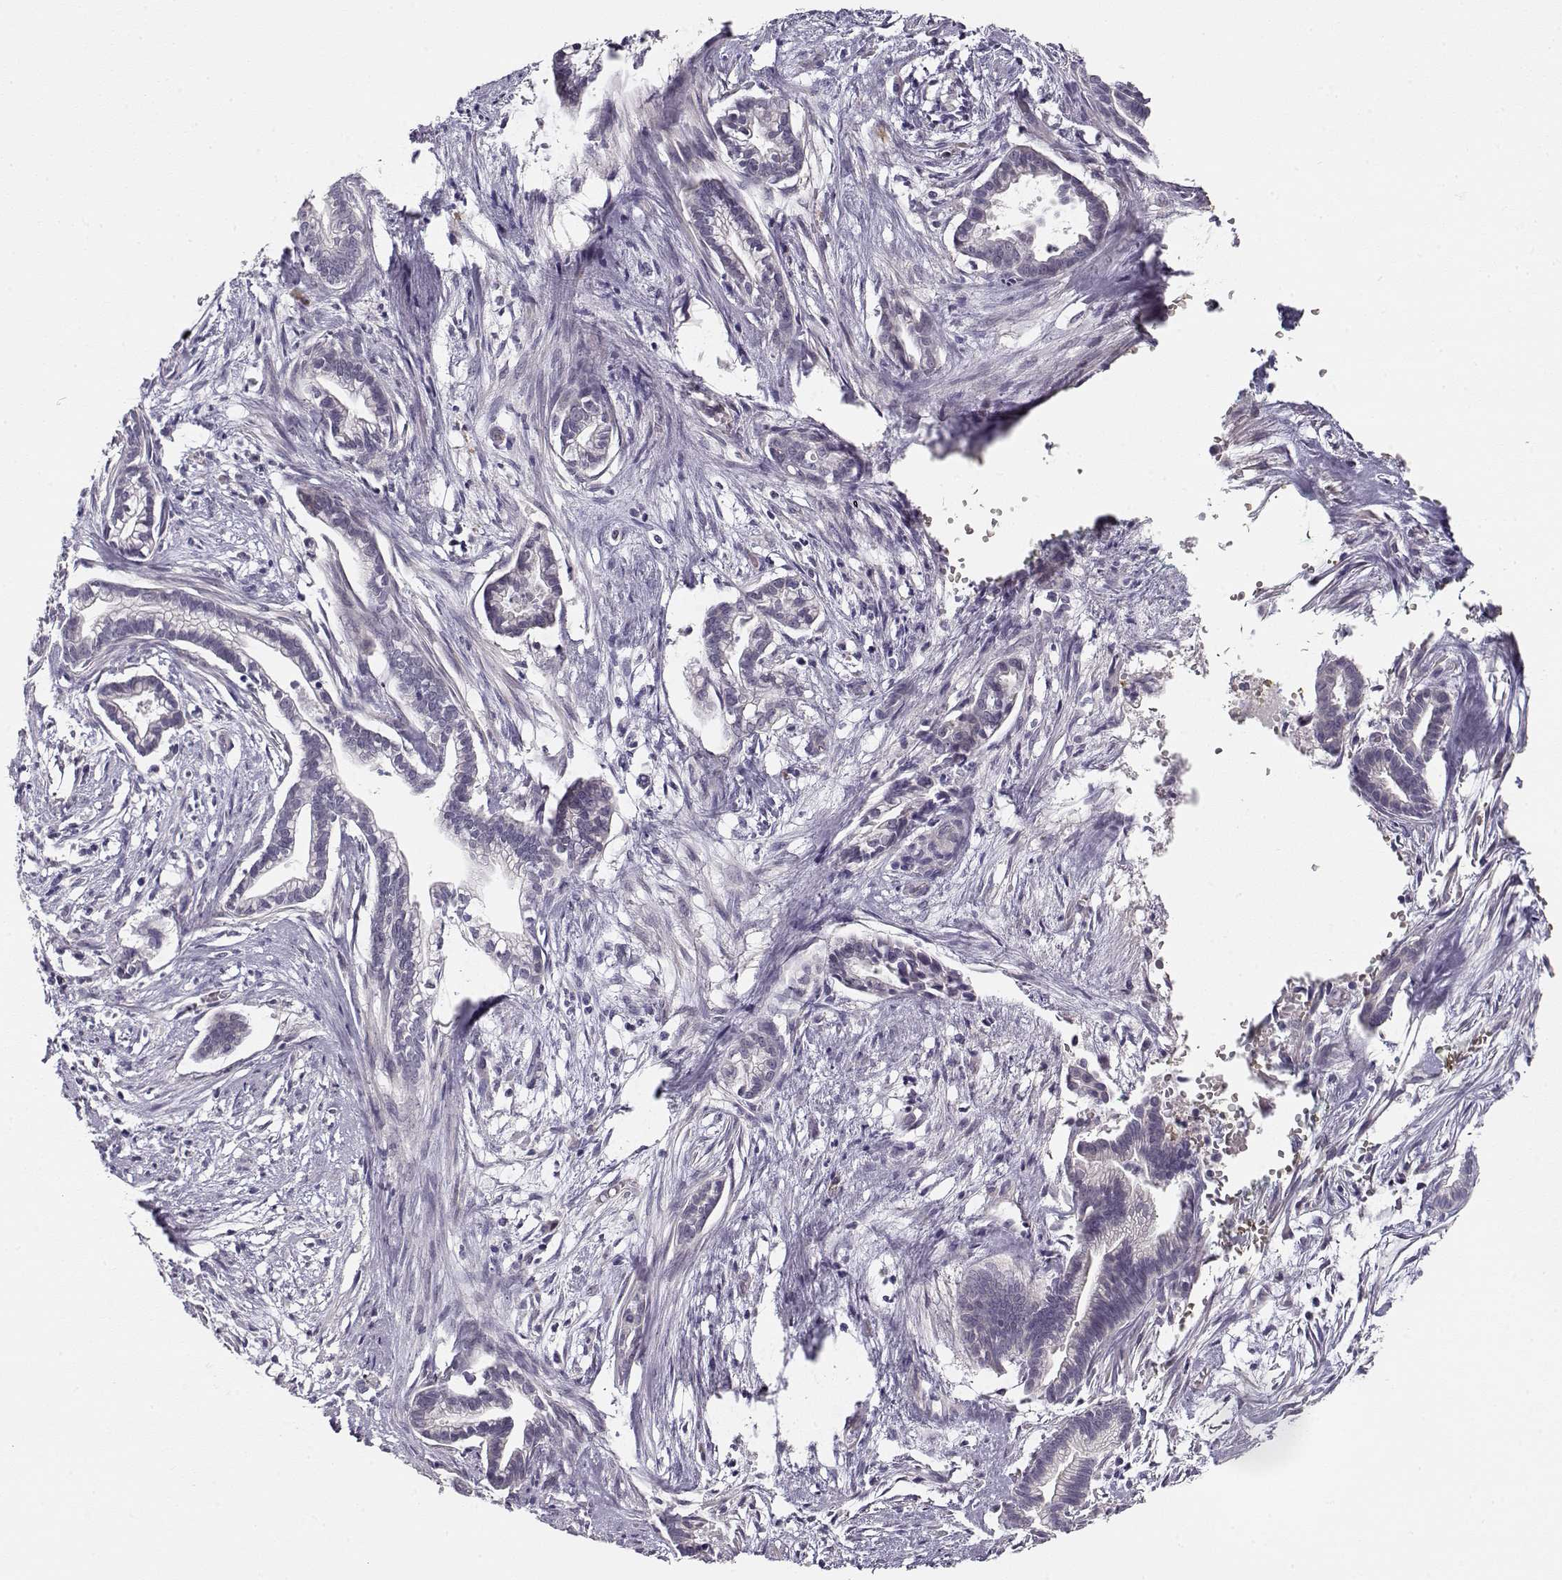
{"staining": {"intensity": "negative", "quantity": "none", "location": "none"}, "tissue": "cervical cancer", "cell_type": "Tumor cells", "image_type": "cancer", "snomed": [{"axis": "morphology", "description": "Adenocarcinoma, NOS"}, {"axis": "topography", "description": "Cervix"}], "caption": "IHC image of human cervical adenocarcinoma stained for a protein (brown), which demonstrates no positivity in tumor cells. Nuclei are stained in blue.", "gene": "TTC26", "patient": {"sex": "female", "age": 62}}